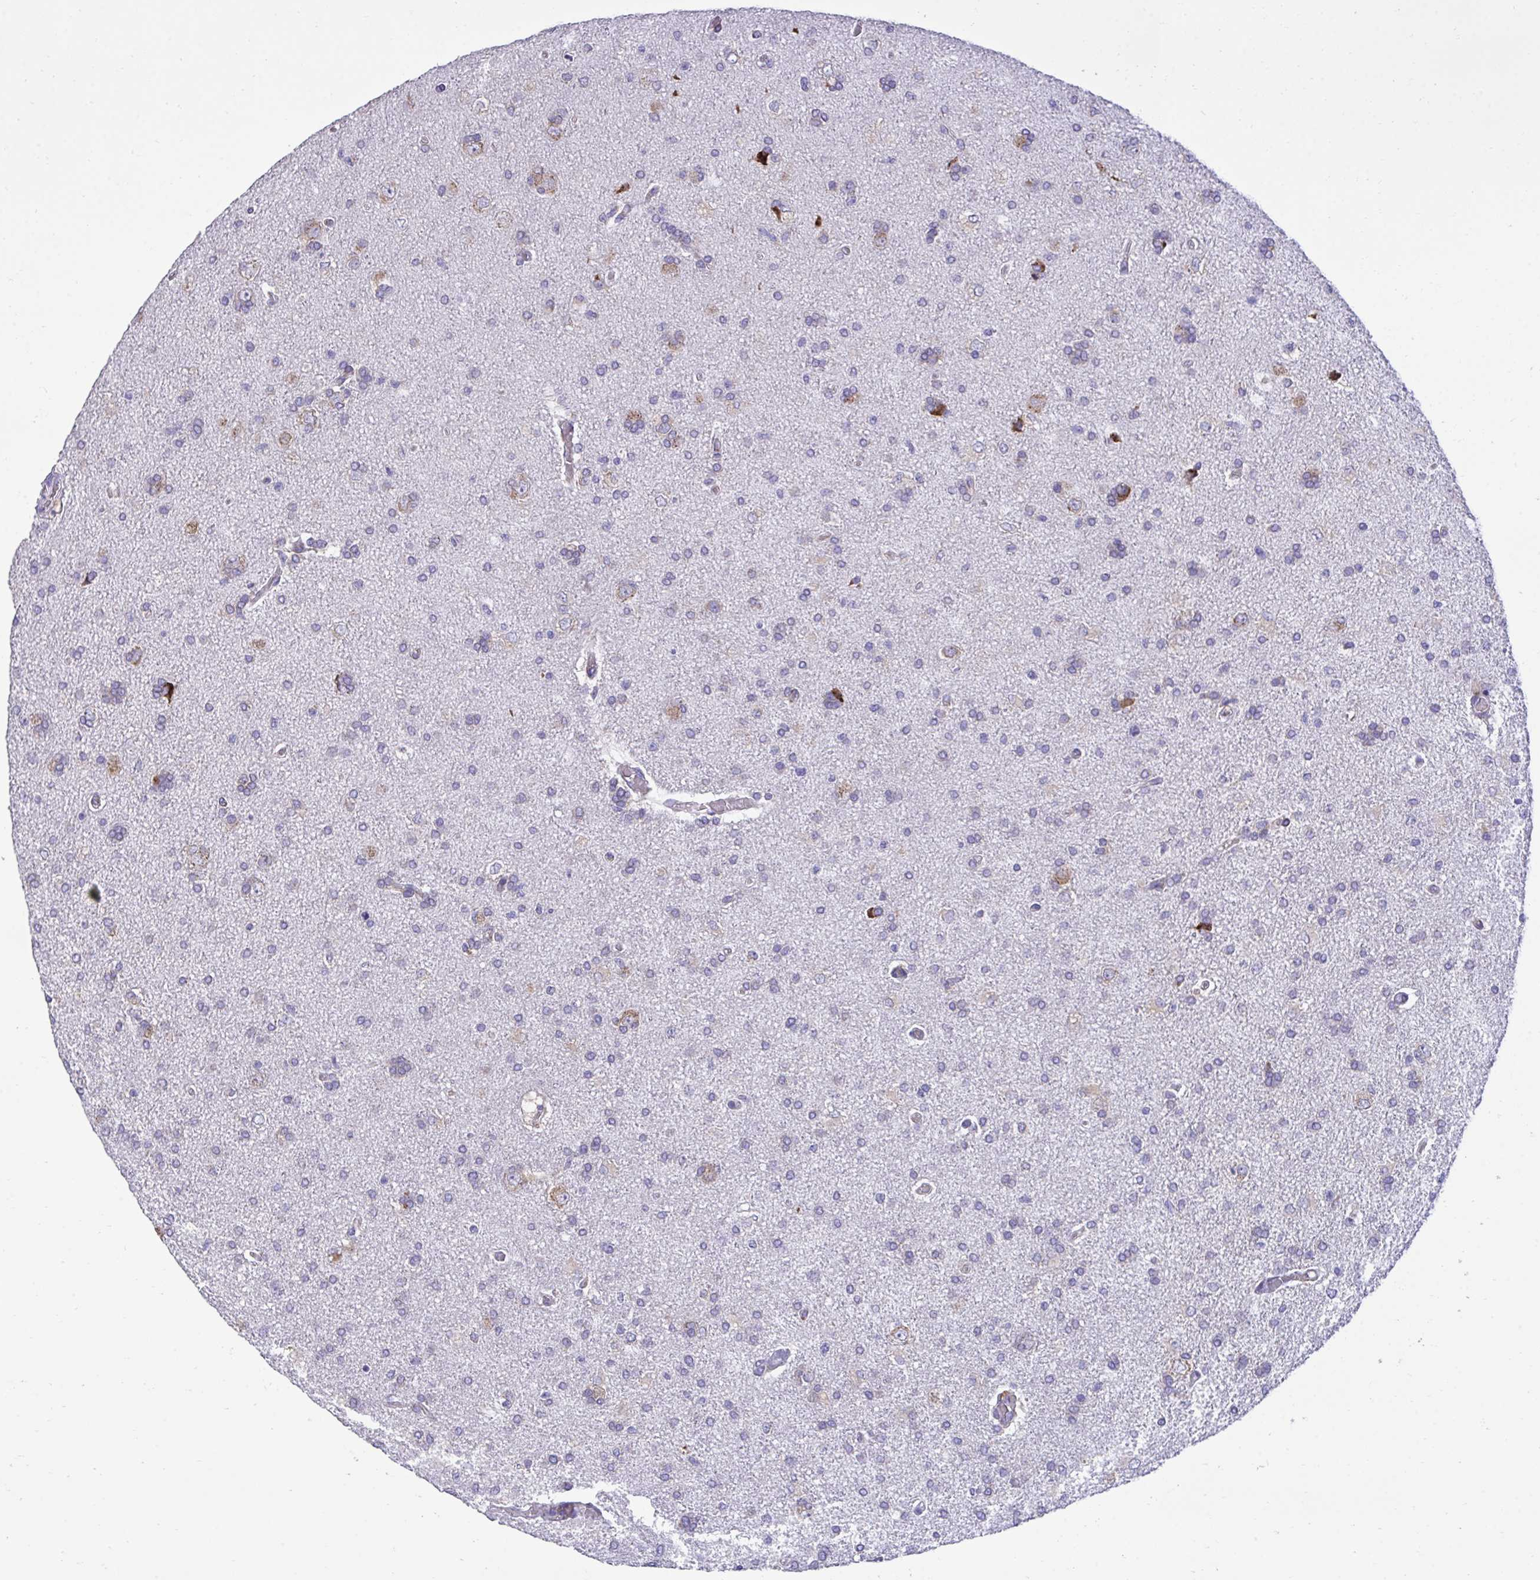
{"staining": {"intensity": "negative", "quantity": "none", "location": "none"}, "tissue": "glioma", "cell_type": "Tumor cells", "image_type": "cancer", "snomed": [{"axis": "morphology", "description": "Glioma, malignant, High grade"}, {"axis": "topography", "description": "Brain"}], "caption": "Immunohistochemistry (IHC) of malignant glioma (high-grade) displays no positivity in tumor cells.", "gene": "RPS15", "patient": {"sex": "male", "age": 68}}